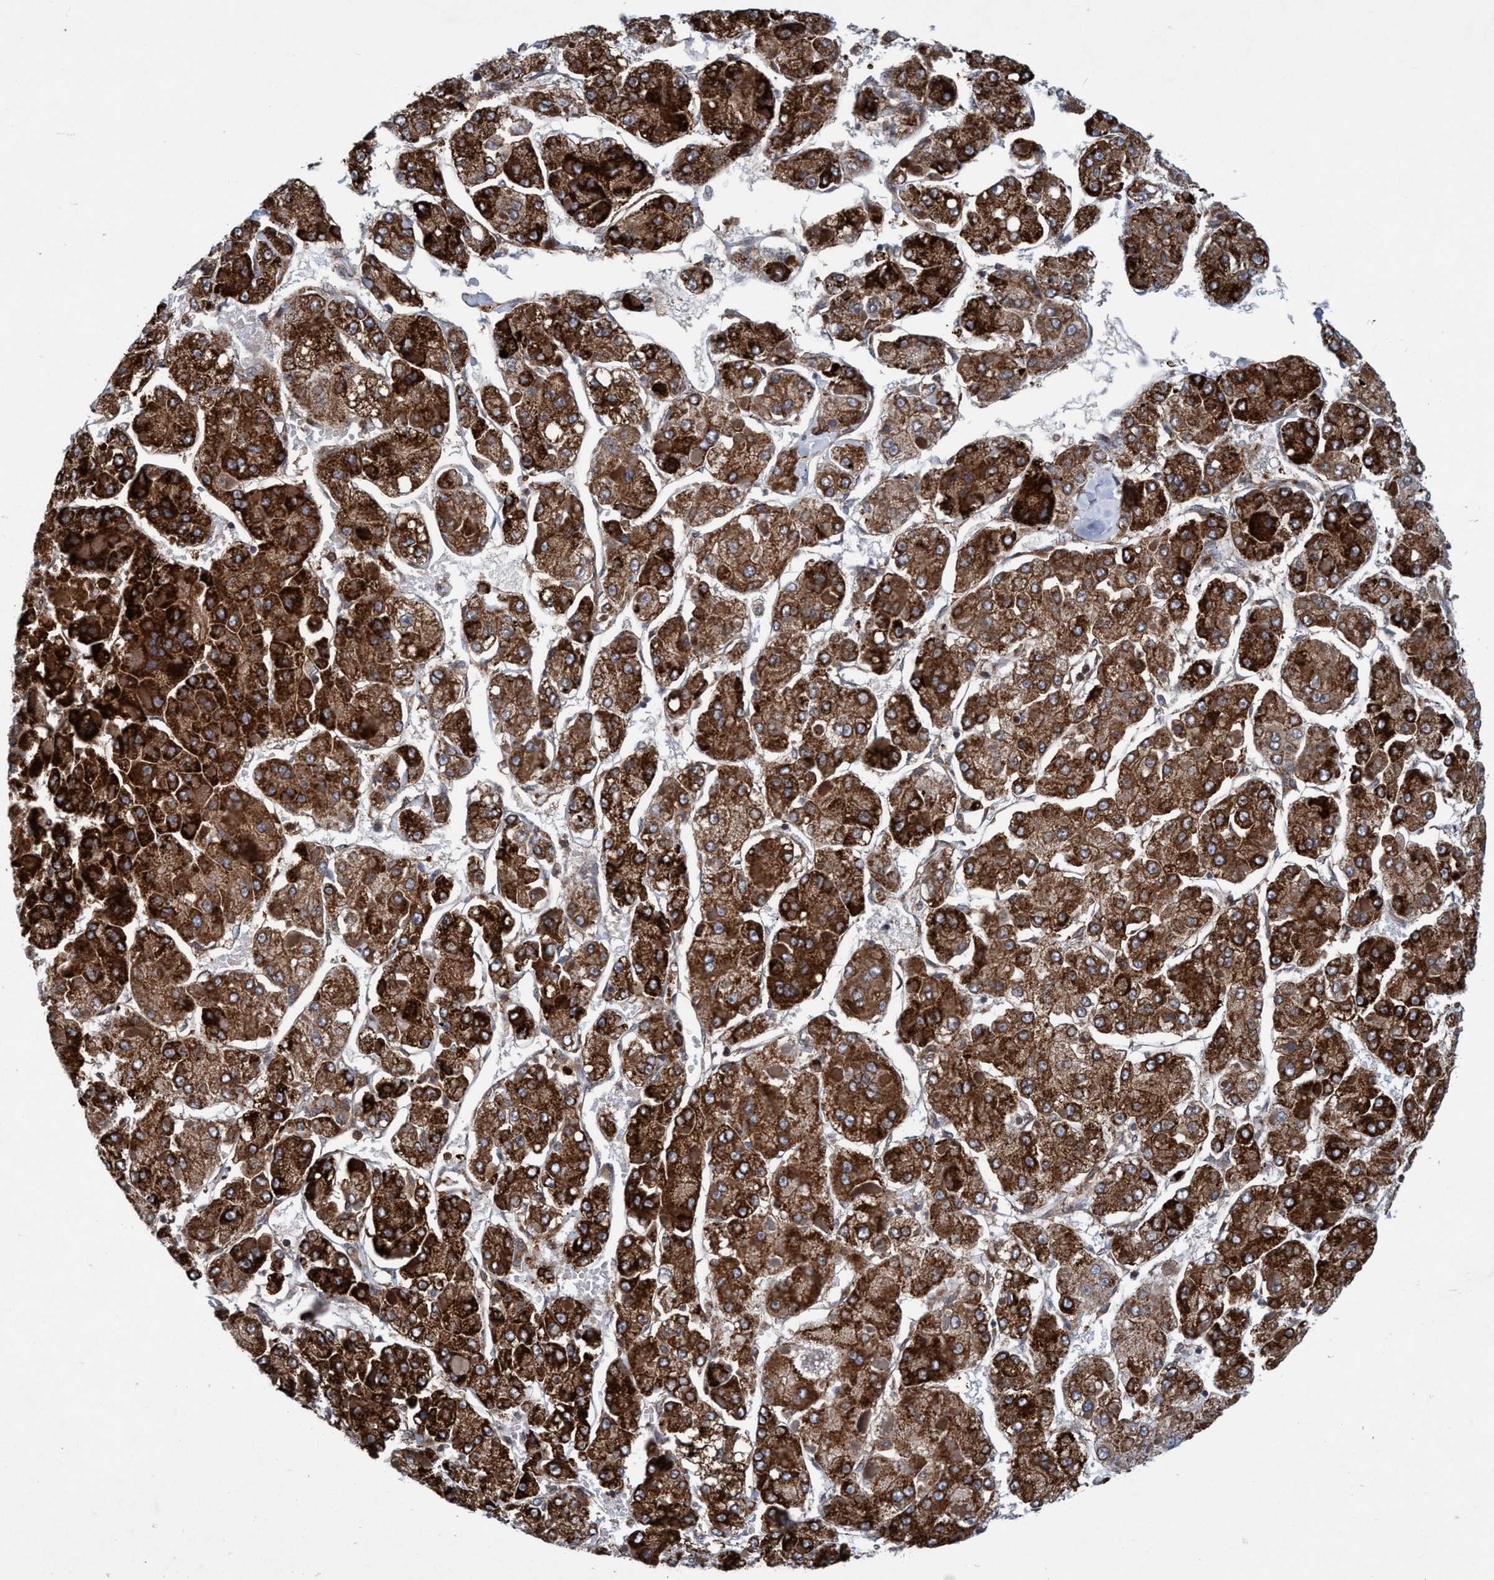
{"staining": {"intensity": "strong", "quantity": ">75%", "location": "cytoplasmic/membranous"}, "tissue": "liver cancer", "cell_type": "Tumor cells", "image_type": "cancer", "snomed": [{"axis": "morphology", "description": "Carcinoma, Hepatocellular, NOS"}, {"axis": "topography", "description": "Liver"}], "caption": "DAB immunohistochemical staining of hepatocellular carcinoma (liver) demonstrates strong cytoplasmic/membranous protein positivity in about >75% of tumor cells.", "gene": "SLC16A3", "patient": {"sex": "female", "age": 73}}